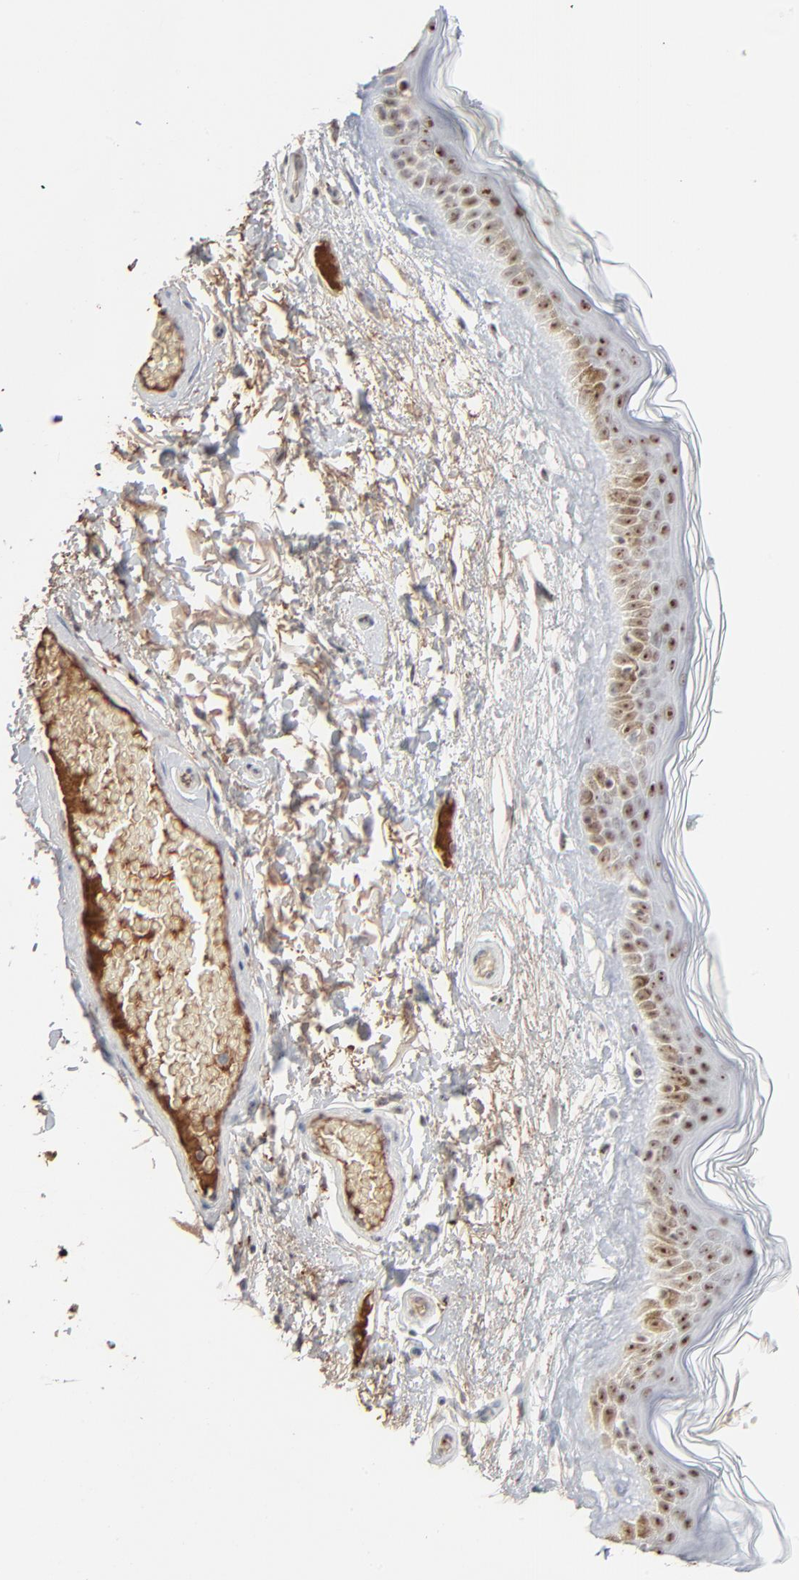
{"staining": {"intensity": "weak", "quantity": ">75%", "location": "nuclear"}, "tissue": "skin", "cell_type": "Fibroblasts", "image_type": "normal", "snomed": [{"axis": "morphology", "description": "Normal tissue, NOS"}, {"axis": "topography", "description": "Skin"}], "caption": "A brown stain shows weak nuclear expression of a protein in fibroblasts of benign skin.", "gene": "MPHOSPH6", "patient": {"sex": "male", "age": 63}}